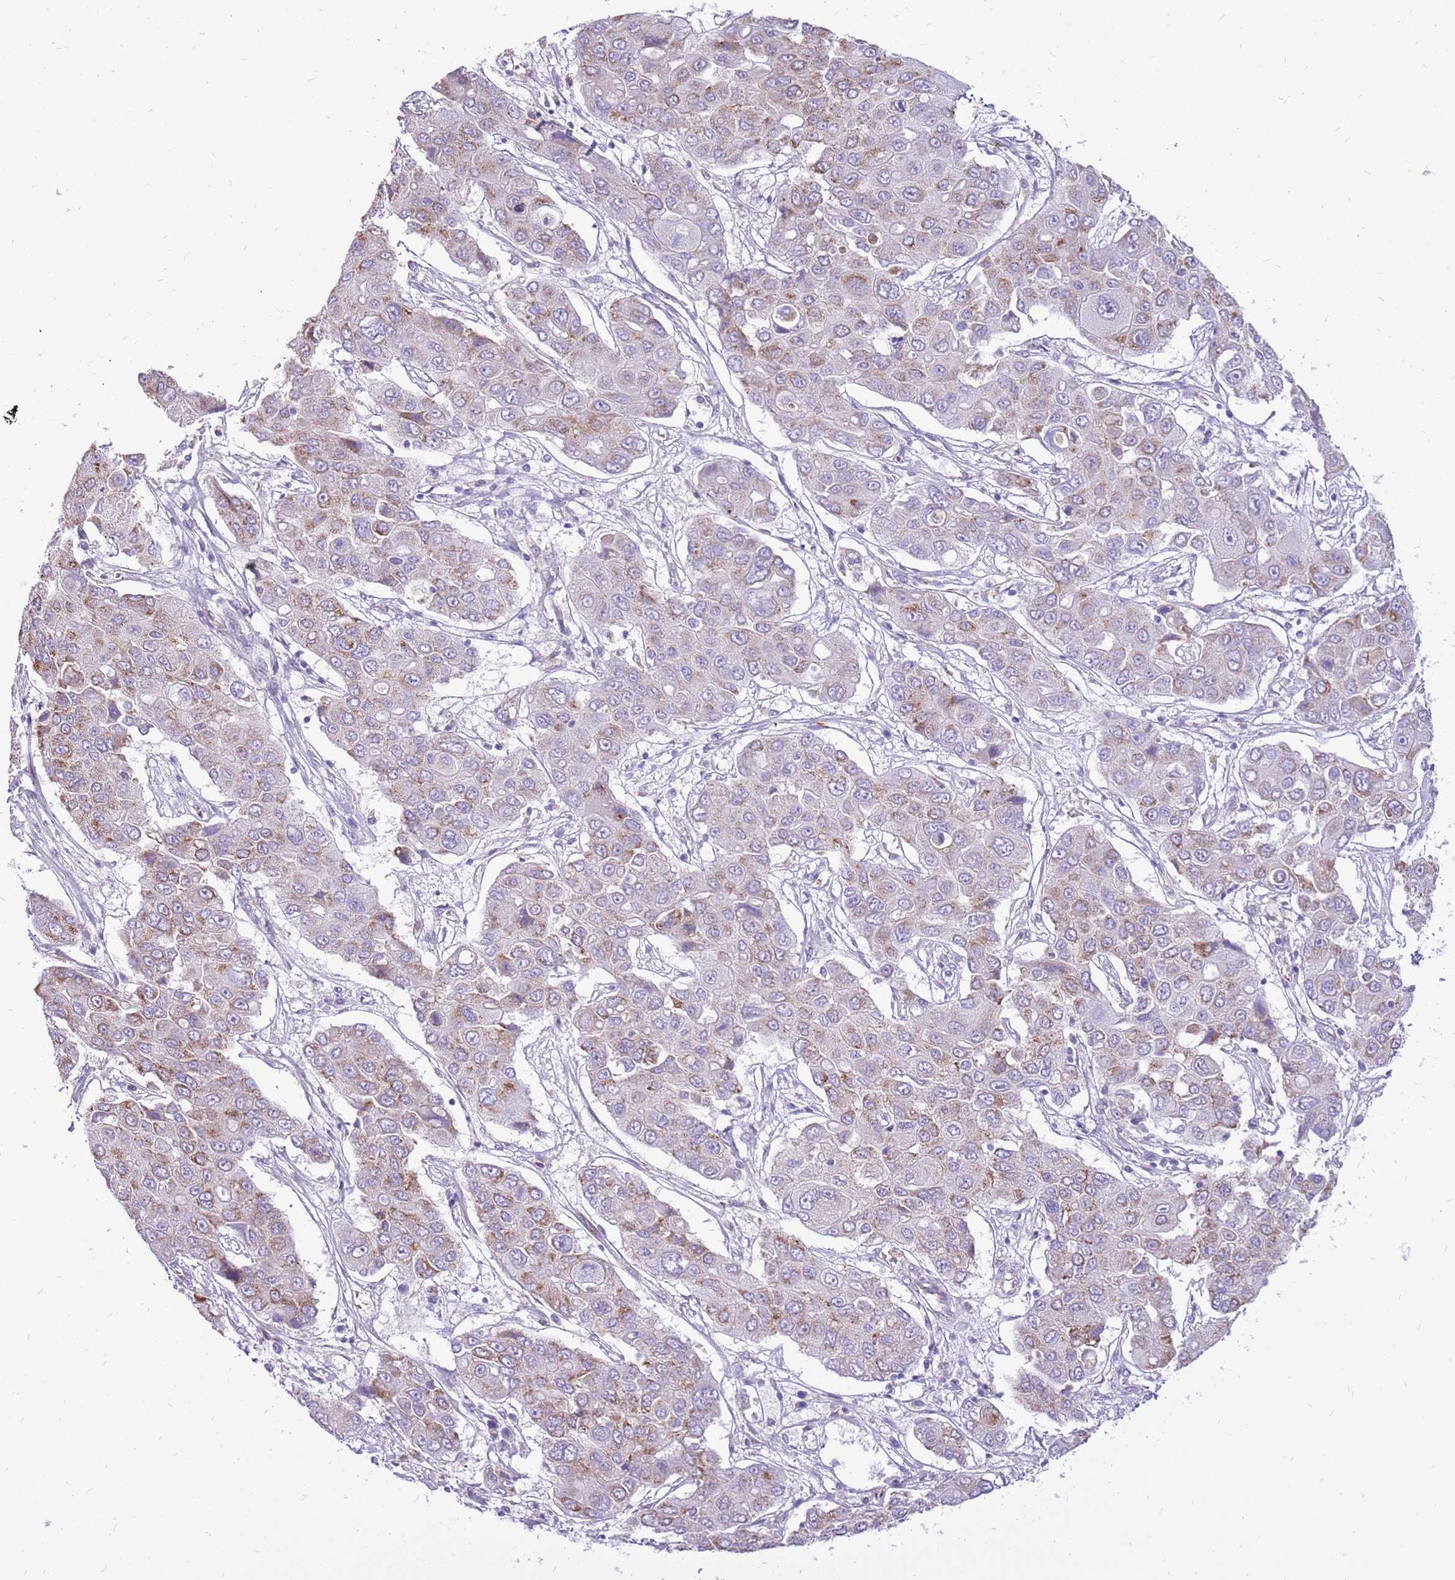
{"staining": {"intensity": "weak", "quantity": "25%-75%", "location": "cytoplasmic/membranous"}, "tissue": "liver cancer", "cell_type": "Tumor cells", "image_type": "cancer", "snomed": [{"axis": "morphology", "description": "Cholangiocarcinoma"}, {"axis": "topography", "description": "Liver"}], "caption": "A high-resolution photomicrograph shows immunohistochemistry staining of liver cancer, which reveals weak cytoplasmic/membranous expression in approximately 25%-75% of tumor cells. (Brightfield microscopy of DAB IHC at high magnification).", "gene": "PCNX1", "patient": {"sex": "male", "age": 67}}